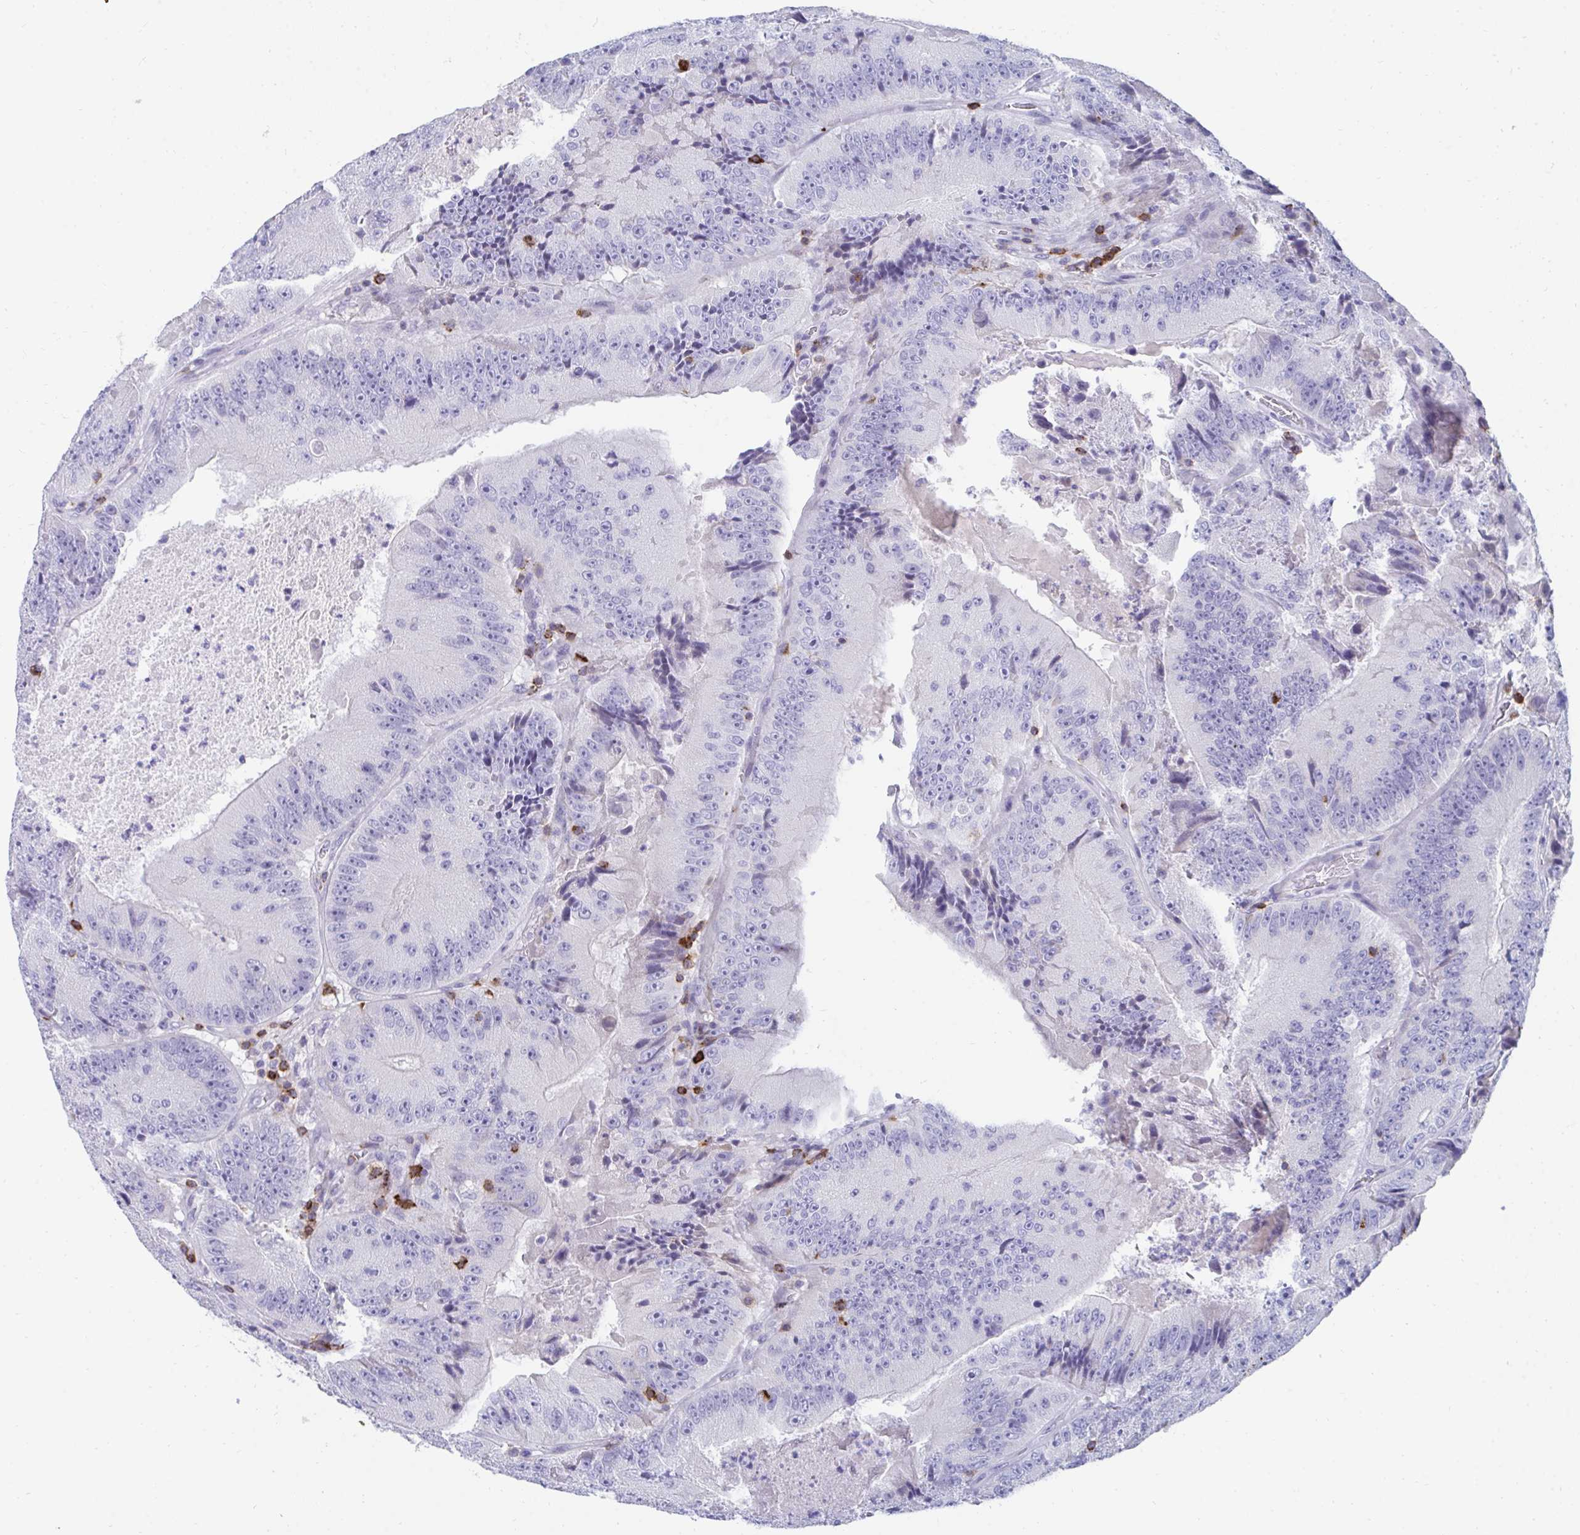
{"staining": {"intensity": "negative", "quantity": "none", "location": "none"}, "tissue": "colorectal cancer", "cell_type": "Tumor cells", "image_type": "cancer", "snomed": [{"axis": "morphology", "description": "Adenocarcinoma, NOS"}, {"axis": "topography", "description": "Colon"}], "caption": "DAB (3,3'-diaminobenzidine) immunohistochemical staining of human colorectal cancer (adenocarcinoma) exhibits no significant expression in tumor cells.", "gene": "CD7", "patient": {"sex": "female", "age": 86}}